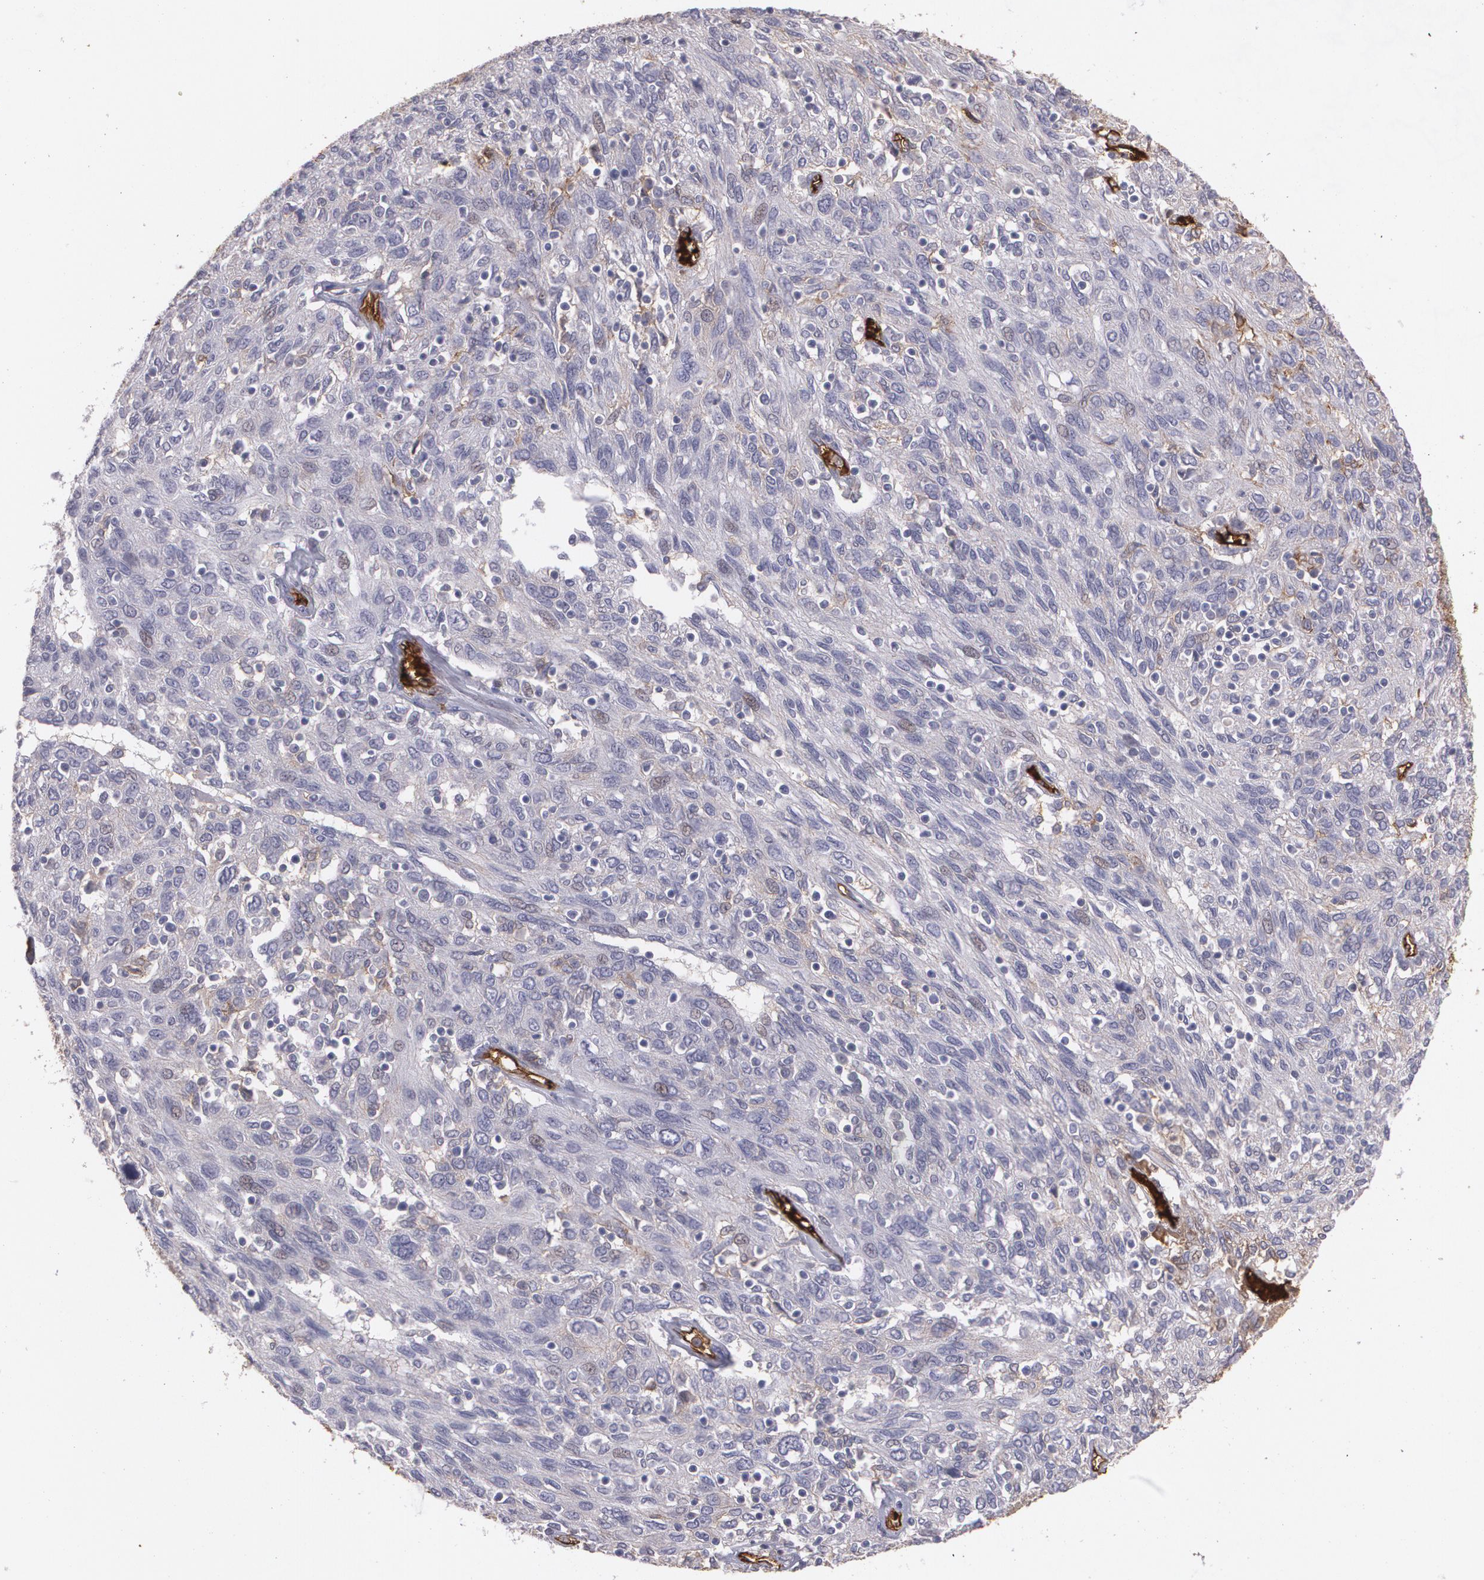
{"staining": {"intensity": "weak", "quantity": "25%-75%", "location": "cytoplasmic/membranous"}, "tissue": "ovarian cancer", "cell_type": "Tumor cells", "image_type": "cancer", "snomed": [{"axis": "morphology", "description": "Carcinoma, endometroid"}, {"axis": "topography", "description": "Ovary"}], "caption": "The histopathology image demonstrates a brown stain indicating the presence of a protein in the cytoplasmic/membranous of tumor cells in endometroid carcinoma (ovarian).", "gene": "ACE", "patient": {"sex": "female", "age": 50}}